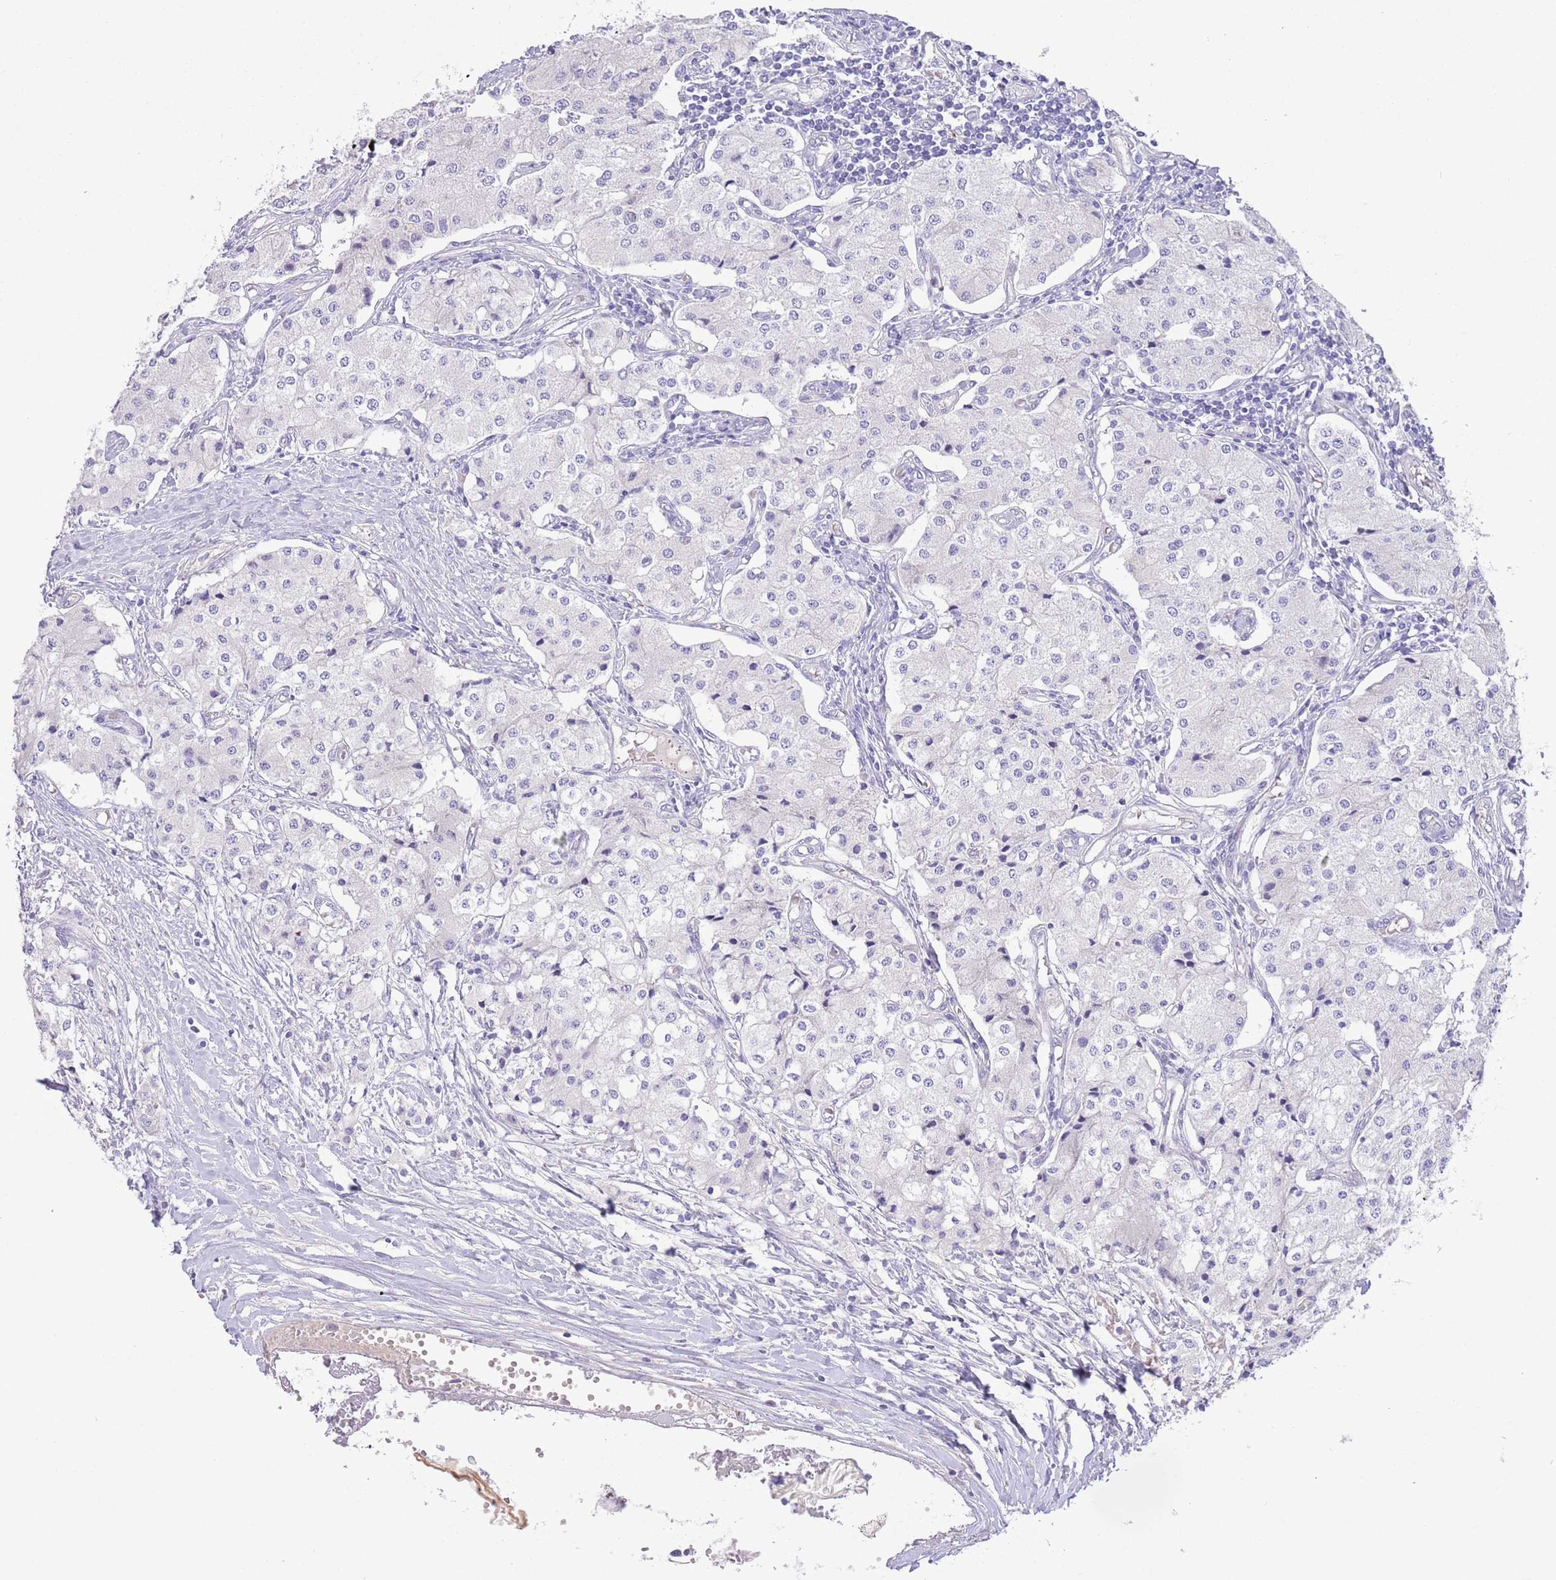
{"staining": {"intensity": "negative", "quantity": "none", "location": "none"}, "tissue": "carcinoid", "cell_type": "Tumor cells", "image_type": "cancer", "snomed": [{"axis": "morphology", "description": "Carcinoid, malignant, NOS"}, {"axis": "topography", "description": "Colon"}], "caption": "Micrograph shows no significant protein expression in tumor cells of malignant carcinoid. The staining was performed using DAB (3,3'-diaminobenzidine) to visualize the protein expression in brown, while the nuclei were stained in blue with hematoxylin (Magnification: 20x).", "gene": "SFTPA1", "patient": {"sex": "female", "age": 52}}